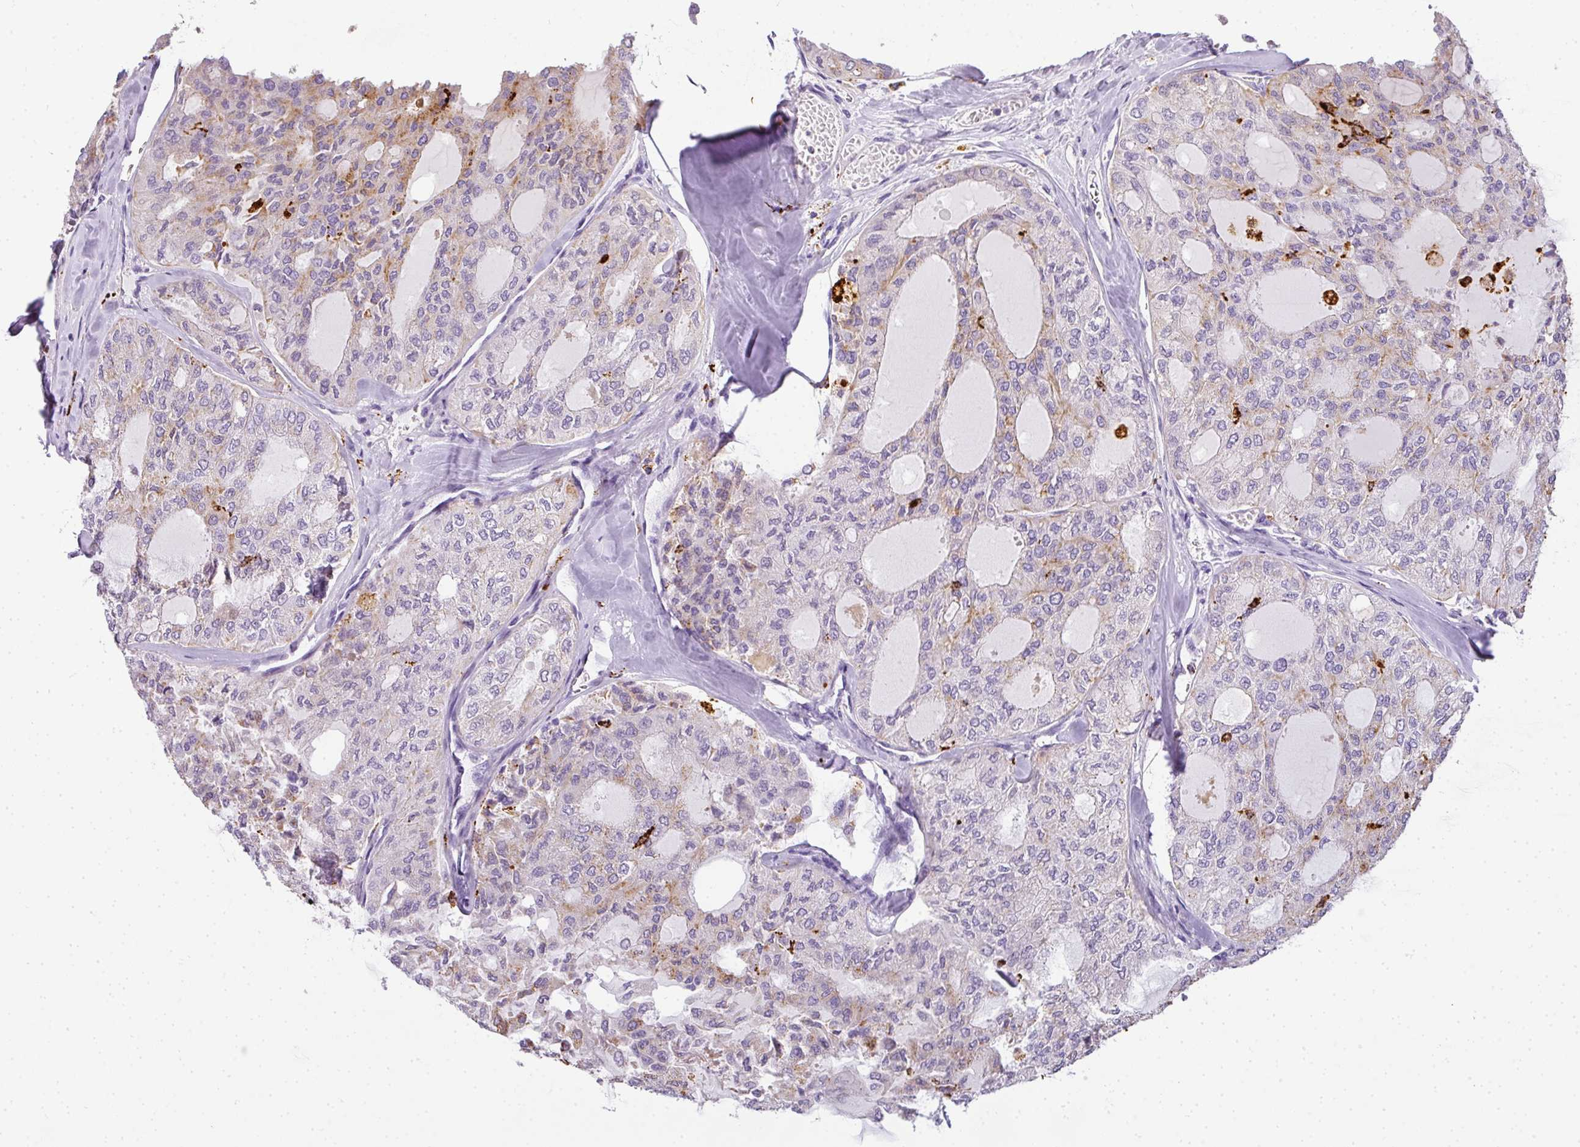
{"staining": {"intensity": "weak", "quantity": "<25%", "location": "cytoplasmic/membranous"}, "tissue": "thyroid cancer", "cell_type": "Tumor cells", "image_type": "cancer", "snomed": [{"axis": "morphology", "description": "Follicular adenoma carcinoma, NOS"}, {"axis": "topography", "description": "Thyroid gland"}], "caption": "Tumor cells are negative for brown protein staining in thyroid cancer.", "gene": "MMACHC", "patient": {"sex": "male", "age": 75}}